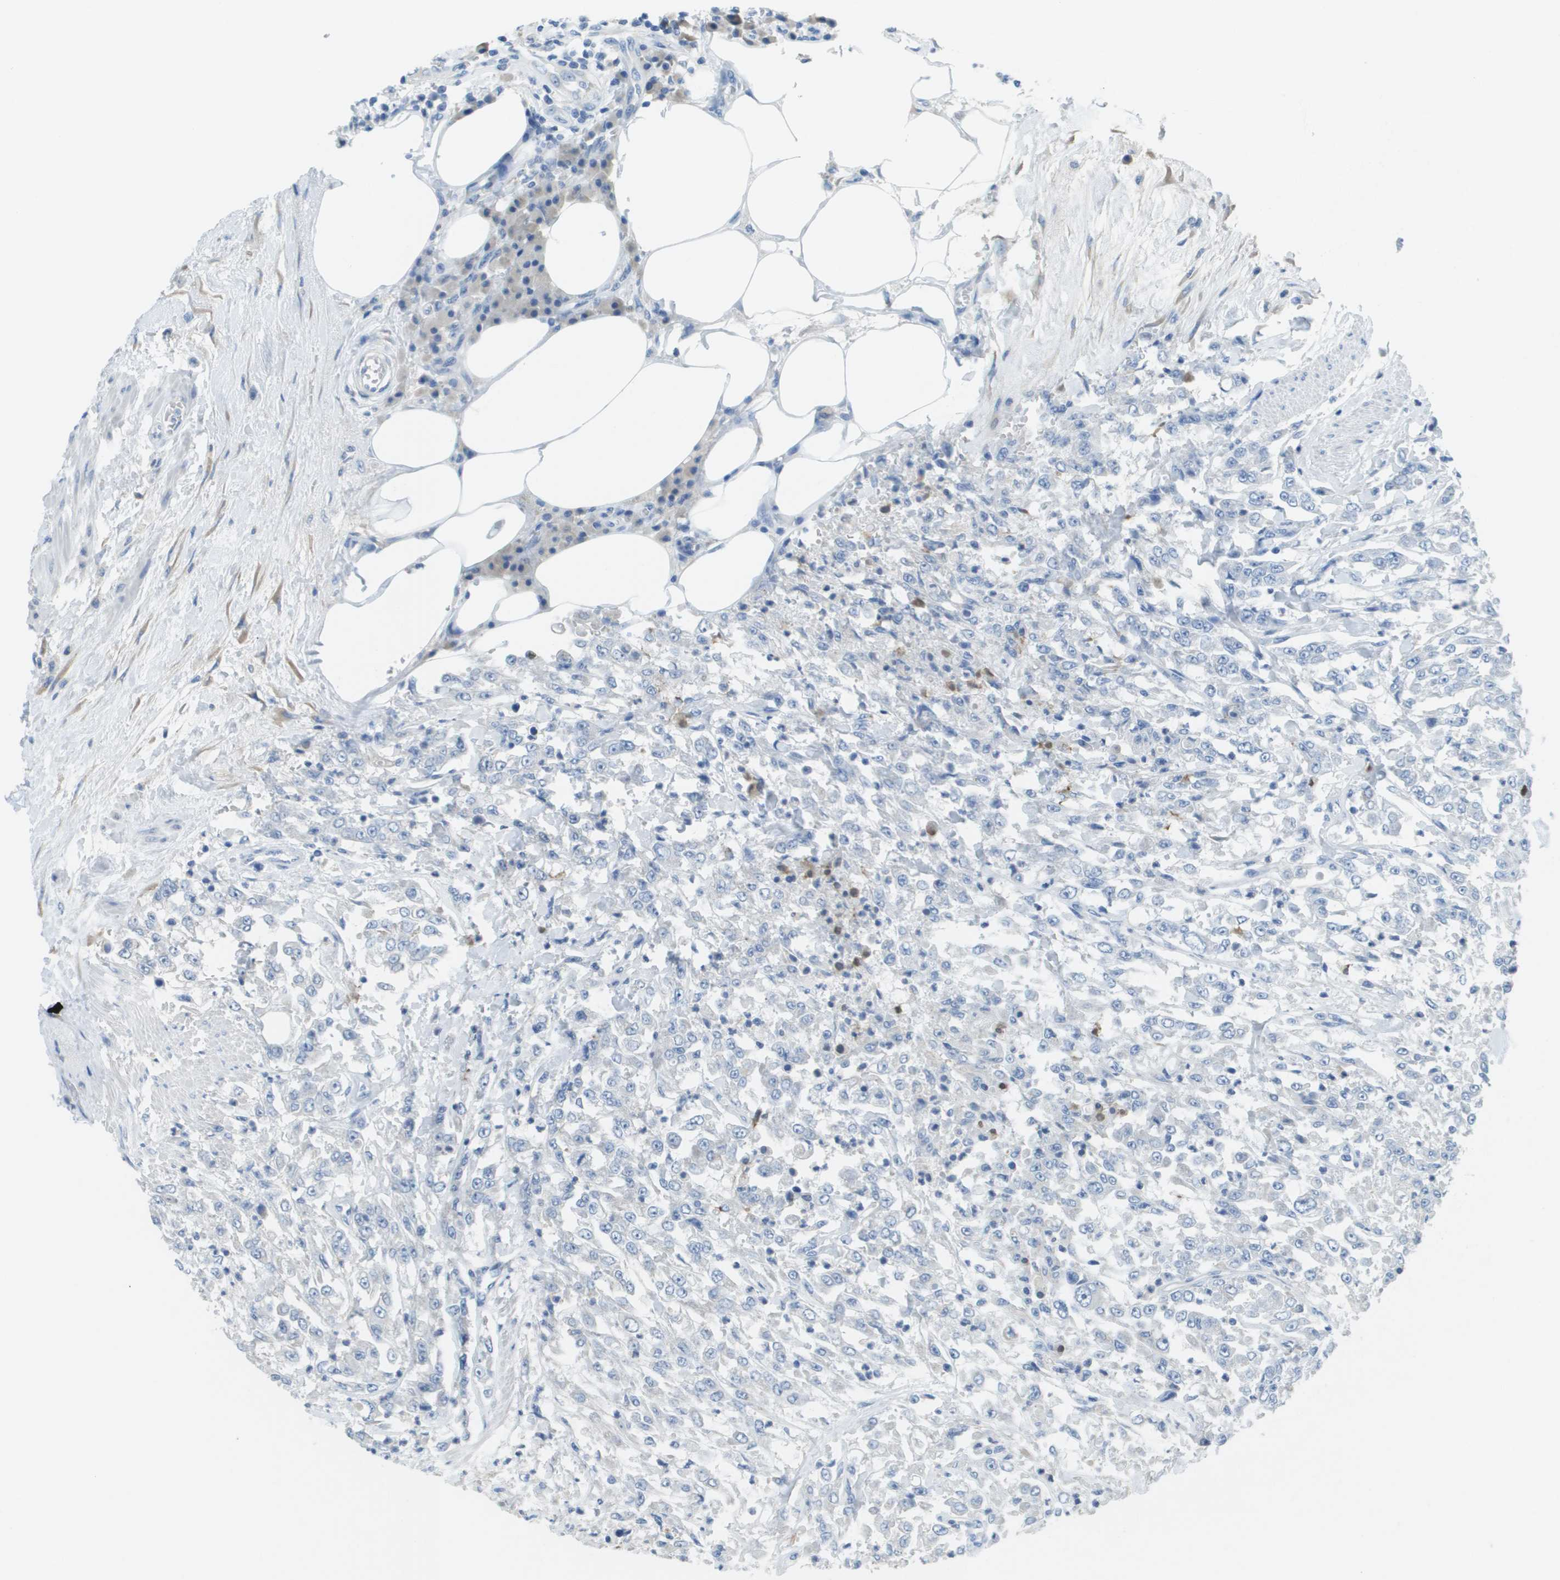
{"staining": {"intensity": "negative", "quantity": "none", "location": "none"}, "tissue": "urothelial cancer", "cell_type": "Tumor cells", "image_type": "cancer", "snomed": [{"axis": "morphology", "description": "Urothelial carcinoma, High grade"}, {"axis": "topography", "description": "Urinary bladder"}], "caption": "Immunohistochemistry (IHC) micrograph of human urothelial cancer stained for a protein (brown), which exhibits no staining in tumor cells.", "gene": "PTGDR2", "patient": {"sex": "male", "age": 46}}